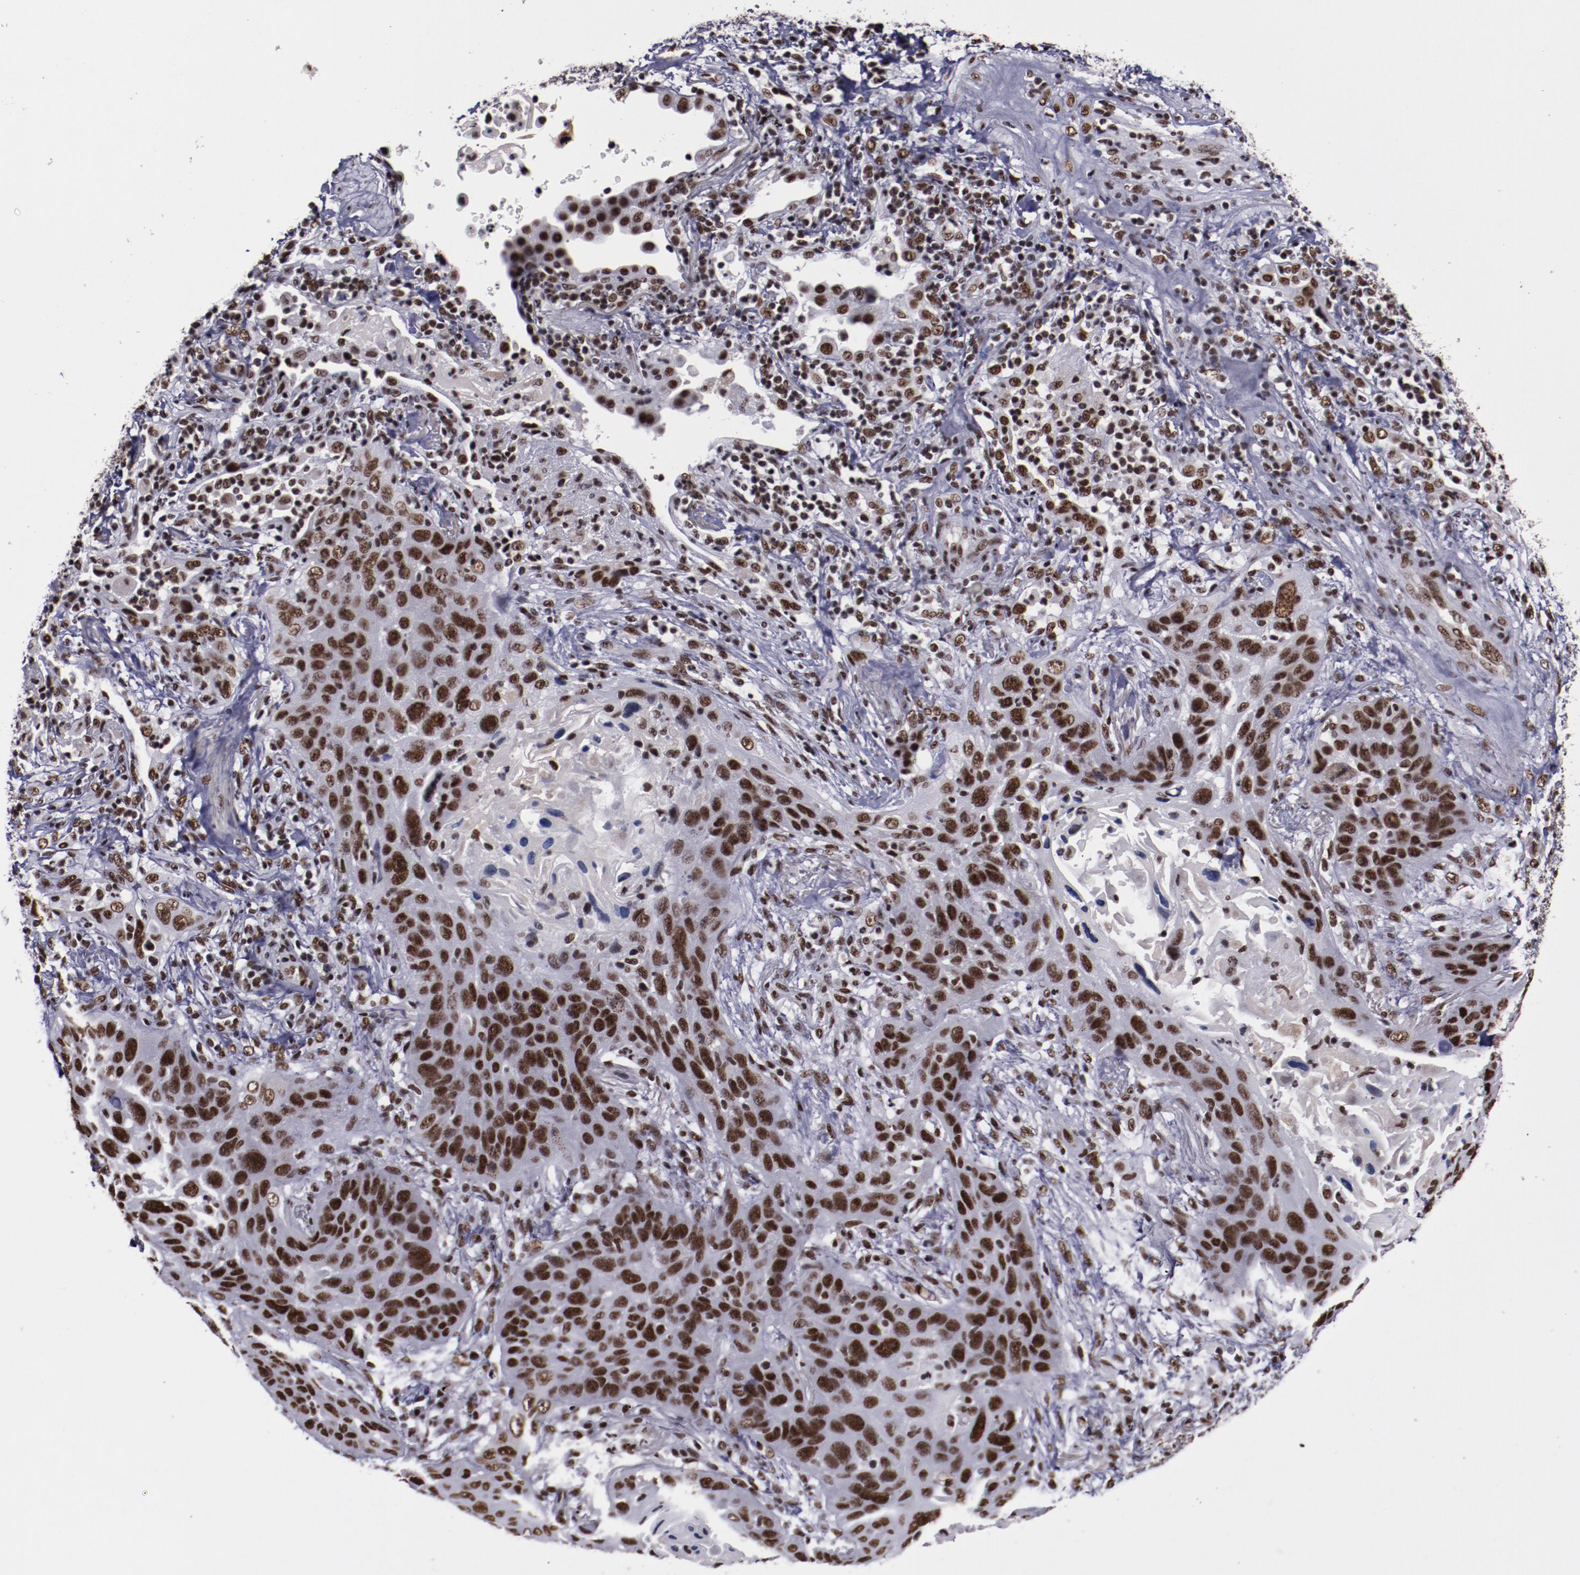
{"staining": {"intensity": "strong", "quantity": ">75%", "location": "nuclear"}, "tissue": "lung cancer", "cell_type": "Tumor cells", "image_type": "cancer", "snomed": [{"axis": "morphology", "description": "Squamous cell carcinoma, NOS"}, {"axis": "topography", "description": "Lung"}], "caption": "Immunohistochemical staining of lung cancer (squamous cell carcinoma) exhibits strong nuclear protein expression in about >75% of tumor cells.", "gene": "ERH", "patient": {"sex": "female", "age": 67}}